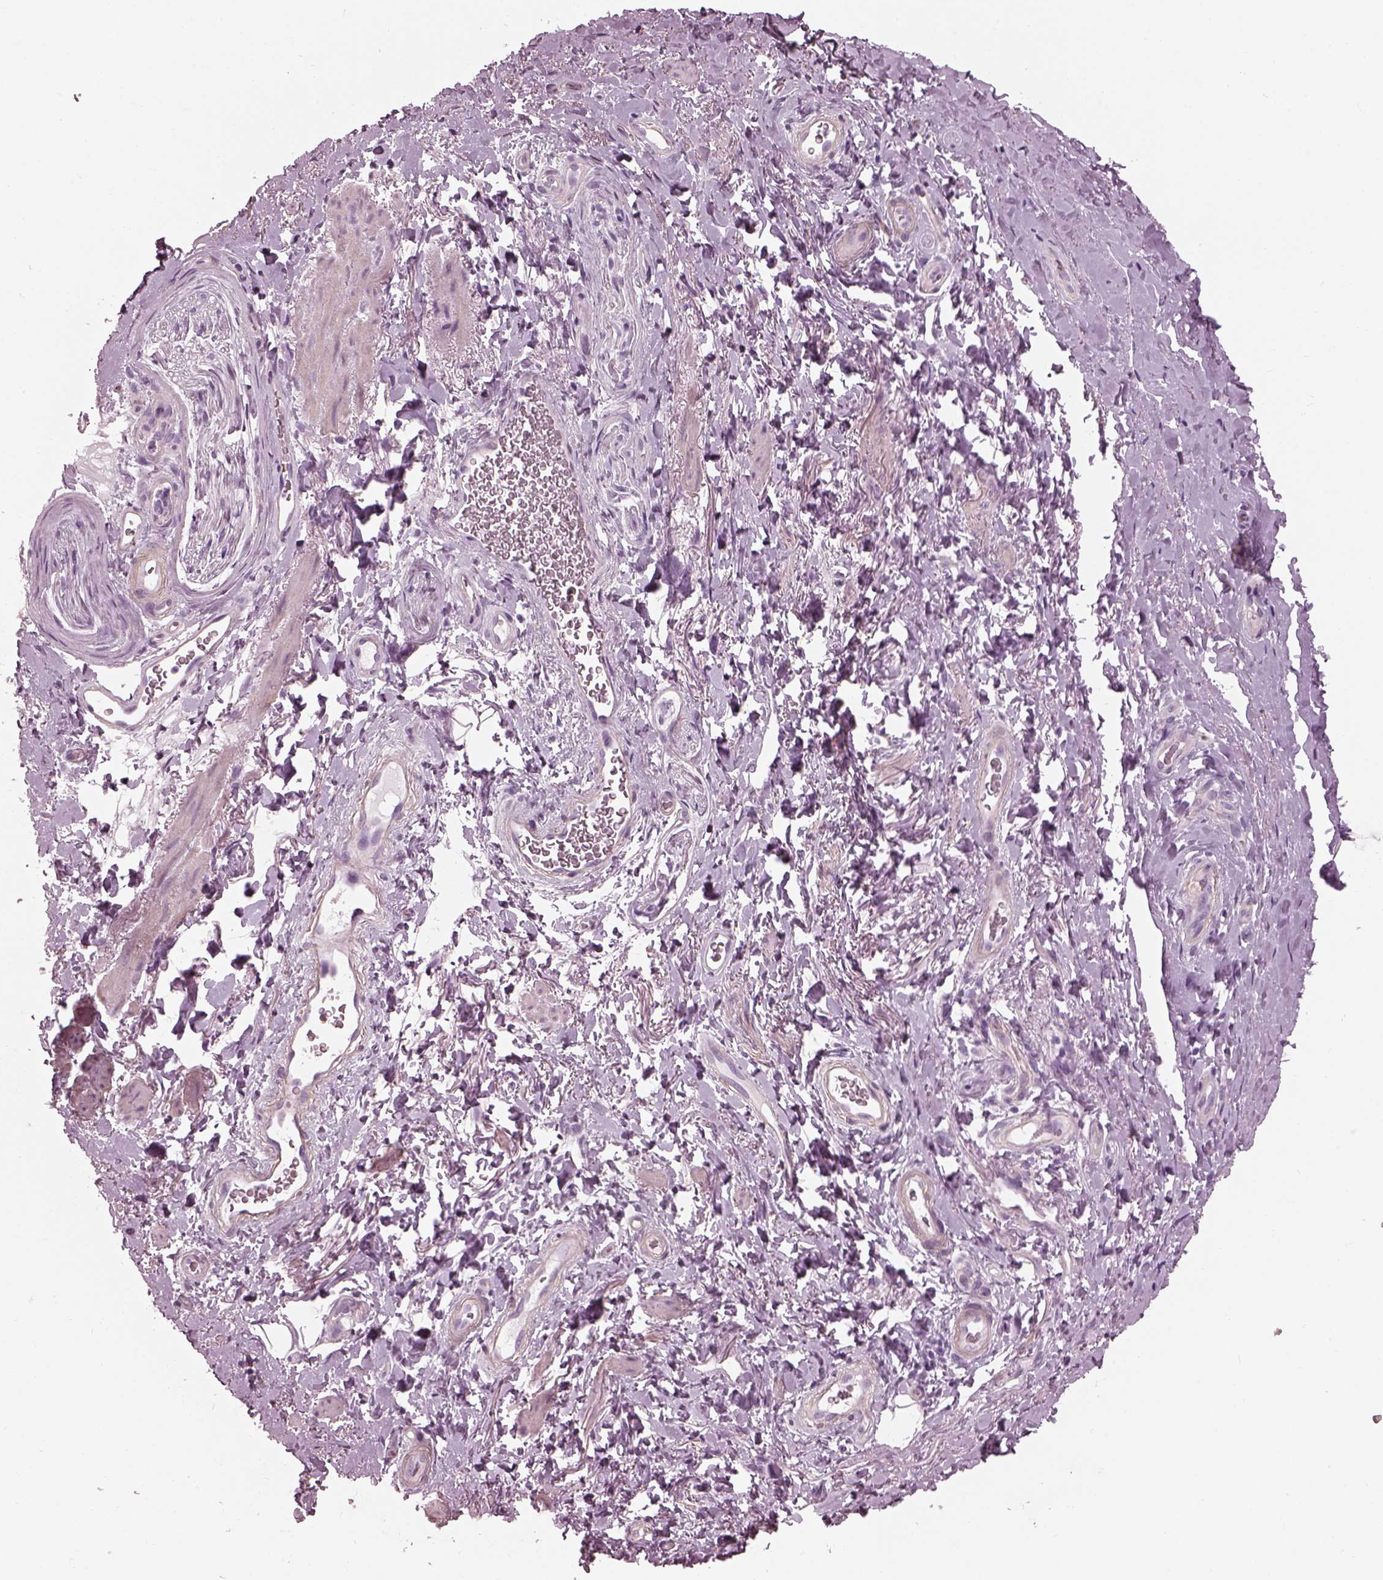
{"staining": {"intensity": "negative", "quantity": "none", "location": "none"}, "tissue": "adipose tissue", "cell_type": "Adipocytes", "image_type": "normal", "snomed": [{"axis": "morphology", "description": "Normal tissue, NOS"}, {"axis": "topography", "description": "Anal"}, {"axis": "topography", "description": "Peripheral nerve tissue"}], "caption": "Immunohistochemistry (IHC) histopathology image of normal adipose tissue stained for a protein (brown), which displays no expression in adipocytes.", "gene": "BFSP1", "patient": {"sex": "male", "age": 53}}